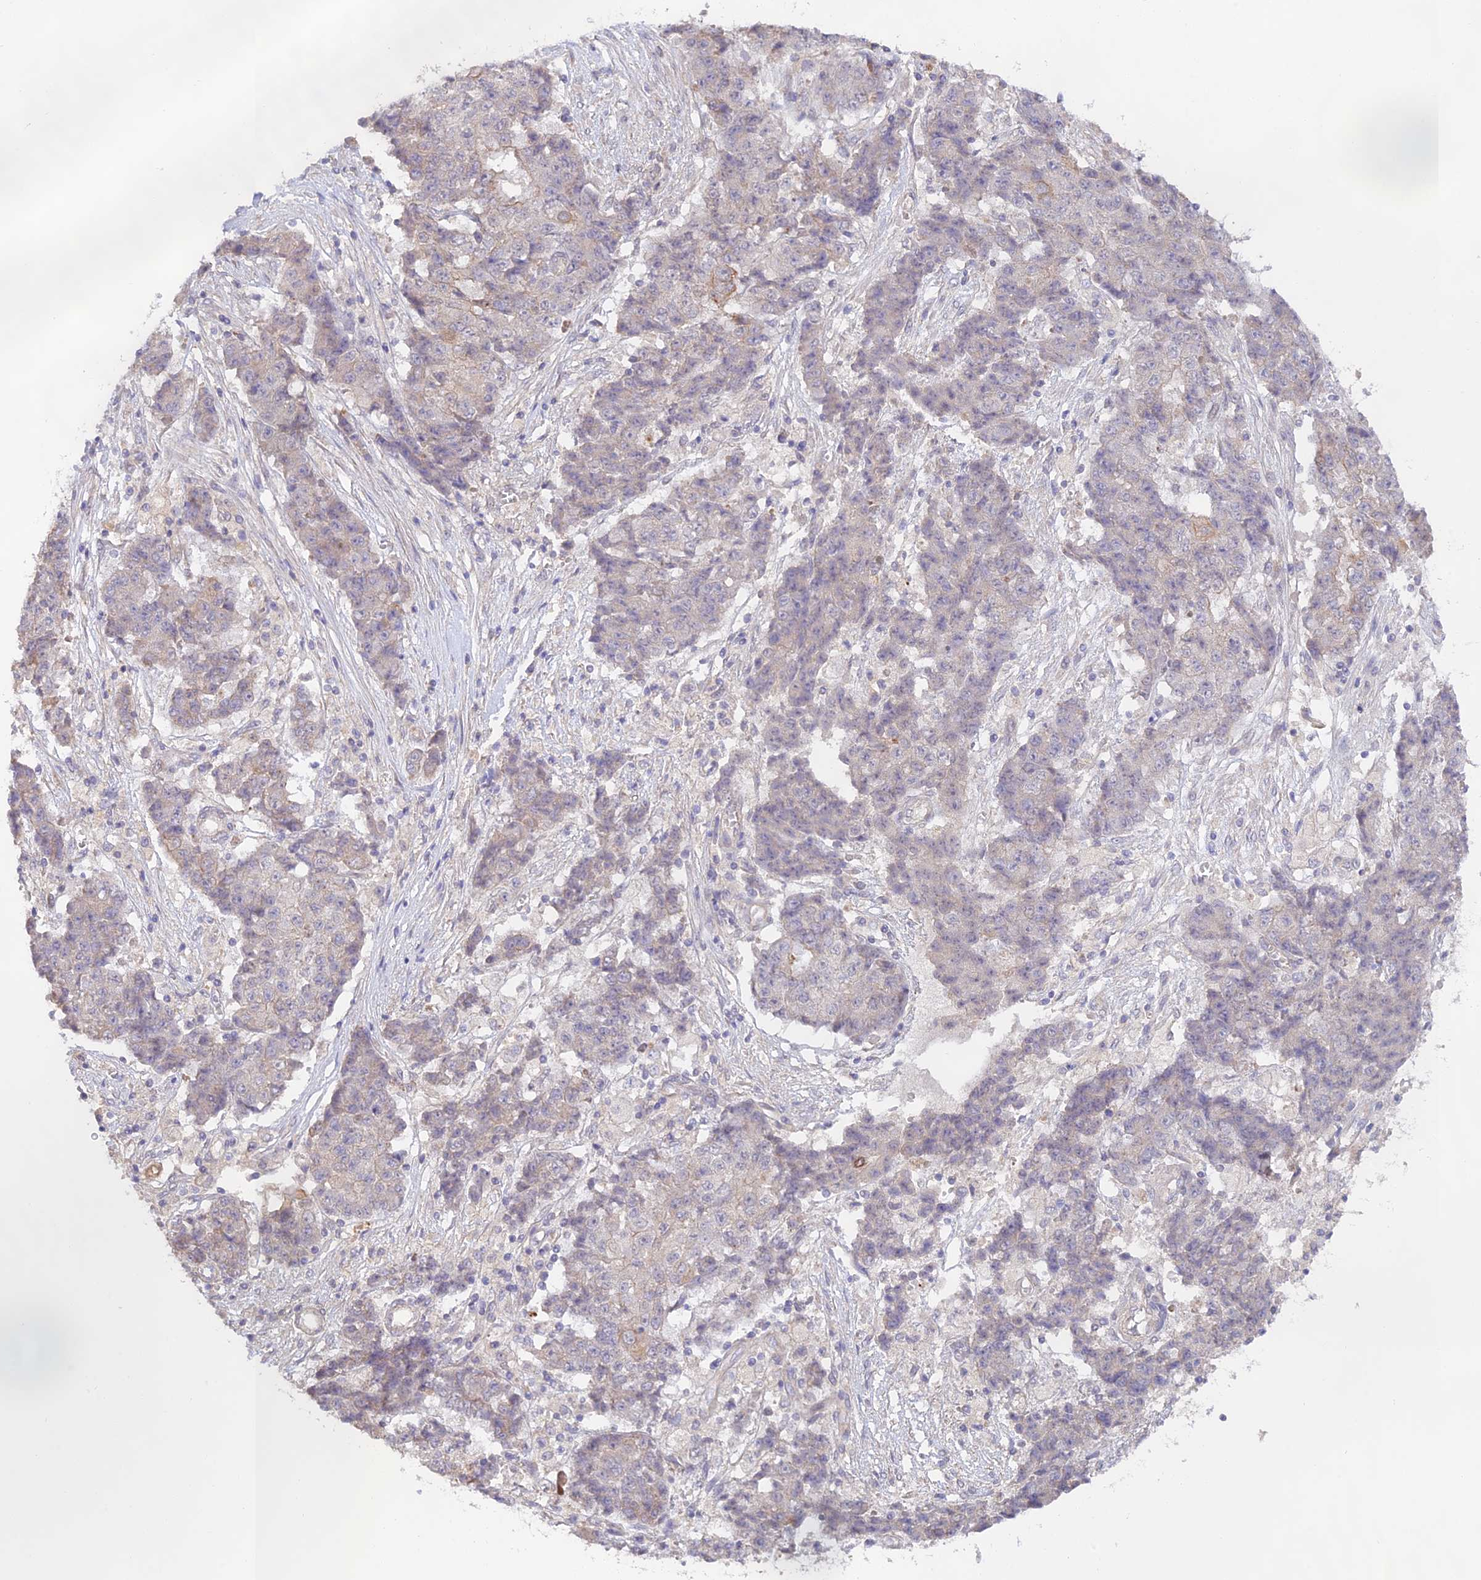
{"staining": {"intensity": "weak", "quantity": "<25%", "location": "cytoplasmic/membranous"}, "tissue": "ovarian cancer", "cell_type": "Tumor cells", "image_type": "cancer", "snomed": [{"axis": "morphology", "description": "Carcinoma, endometroid"}, {"axis": "topography", "description": "Ovary"}], "caption": "Tumor cells show no significant protein staining in endometroid carcinoma (ovarian).", "gene": "CAMSAP3", "patient": {"sex": "female", "age": 42}}